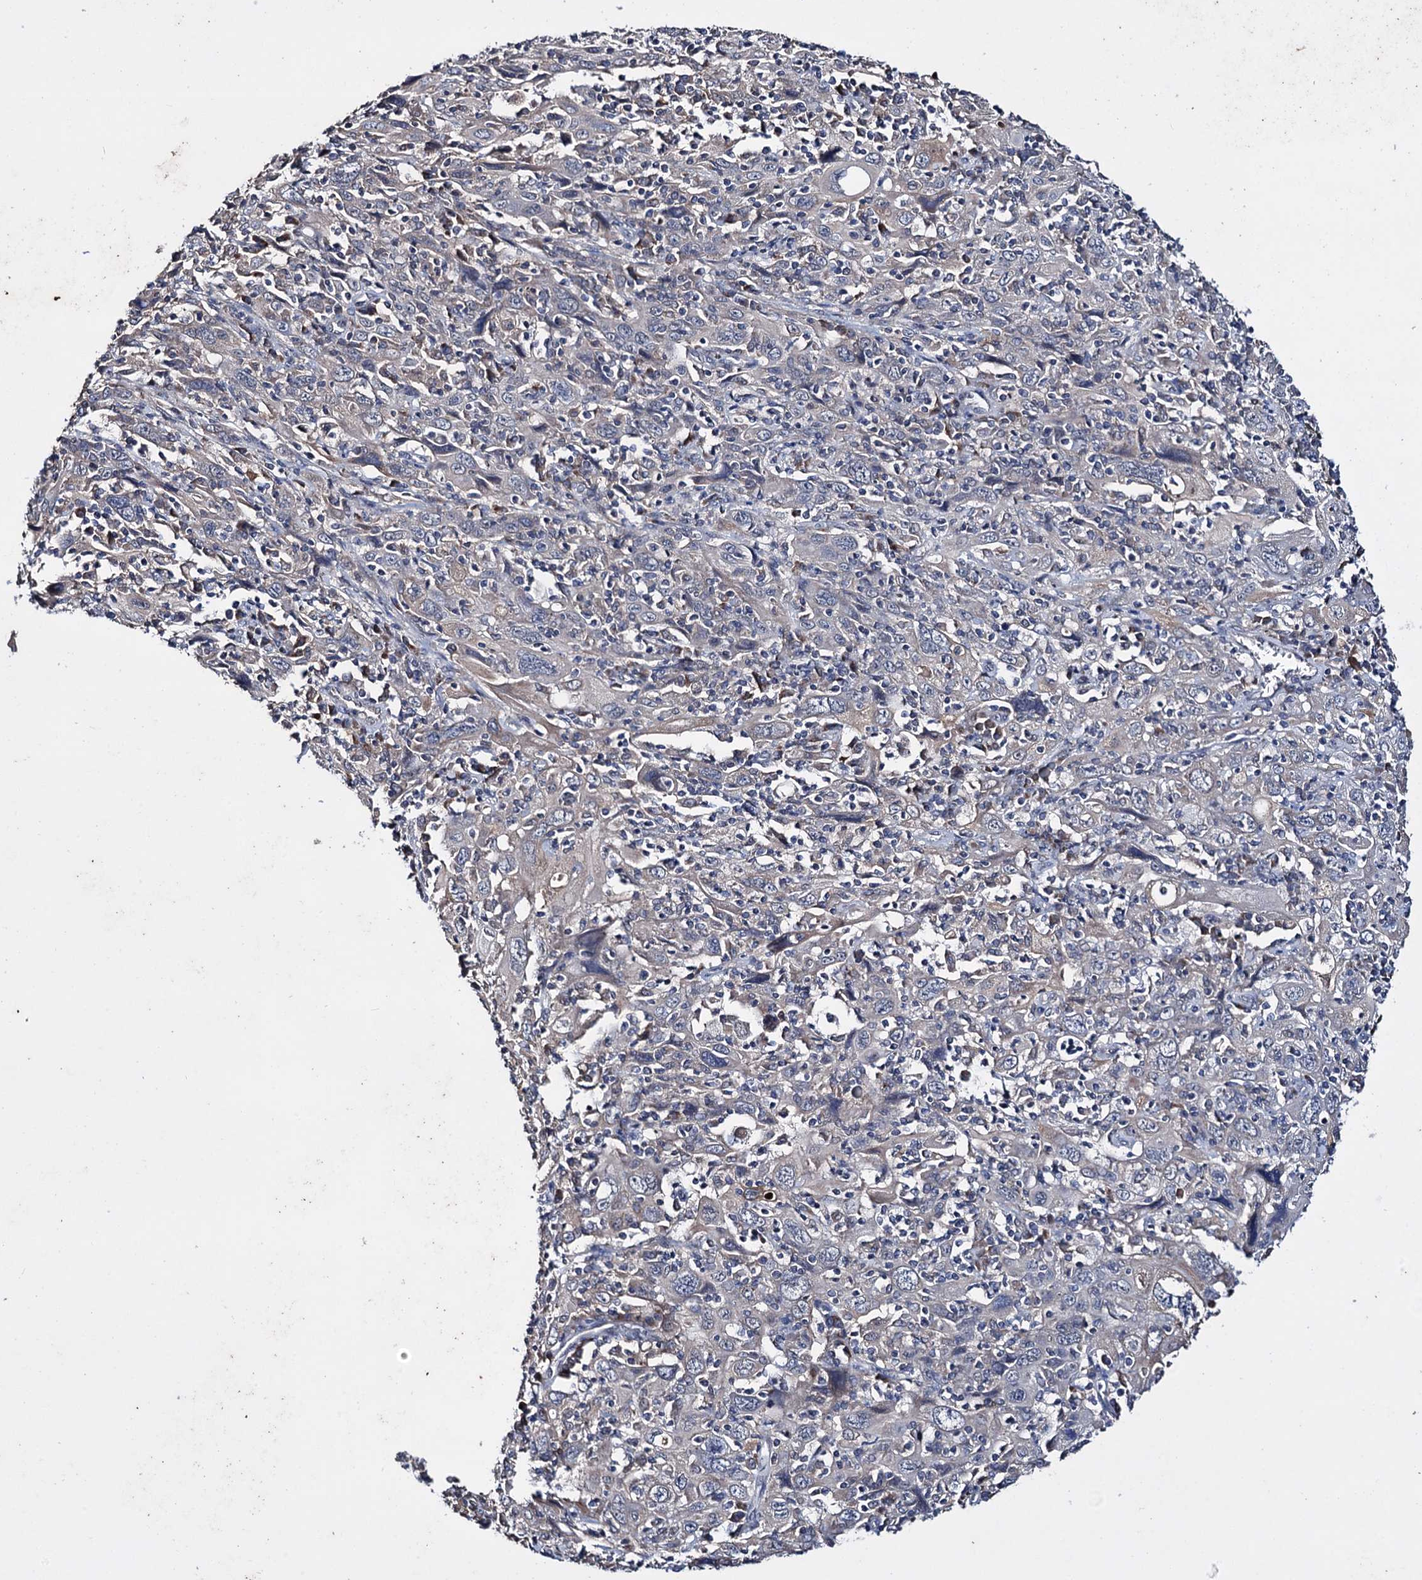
{"staining": {"intensity": "negative", "quantity": "none", "location": "none"}, "tissue": "cervical cancer", "cell_type": "Tumor cells", "image_type": "cancer", "snomed": [{"axis": "morphology", "description": "Squamous cell carcinoma, NOS"}, {"axis": "topography", "description": "Cervix"}], "caption": "The histopathology image shows no staining of tumor cells in cervical cancer (squamous cell carcinoma).", "gene": "CLPB", "patient": {"sex": "female", "age": 46}}